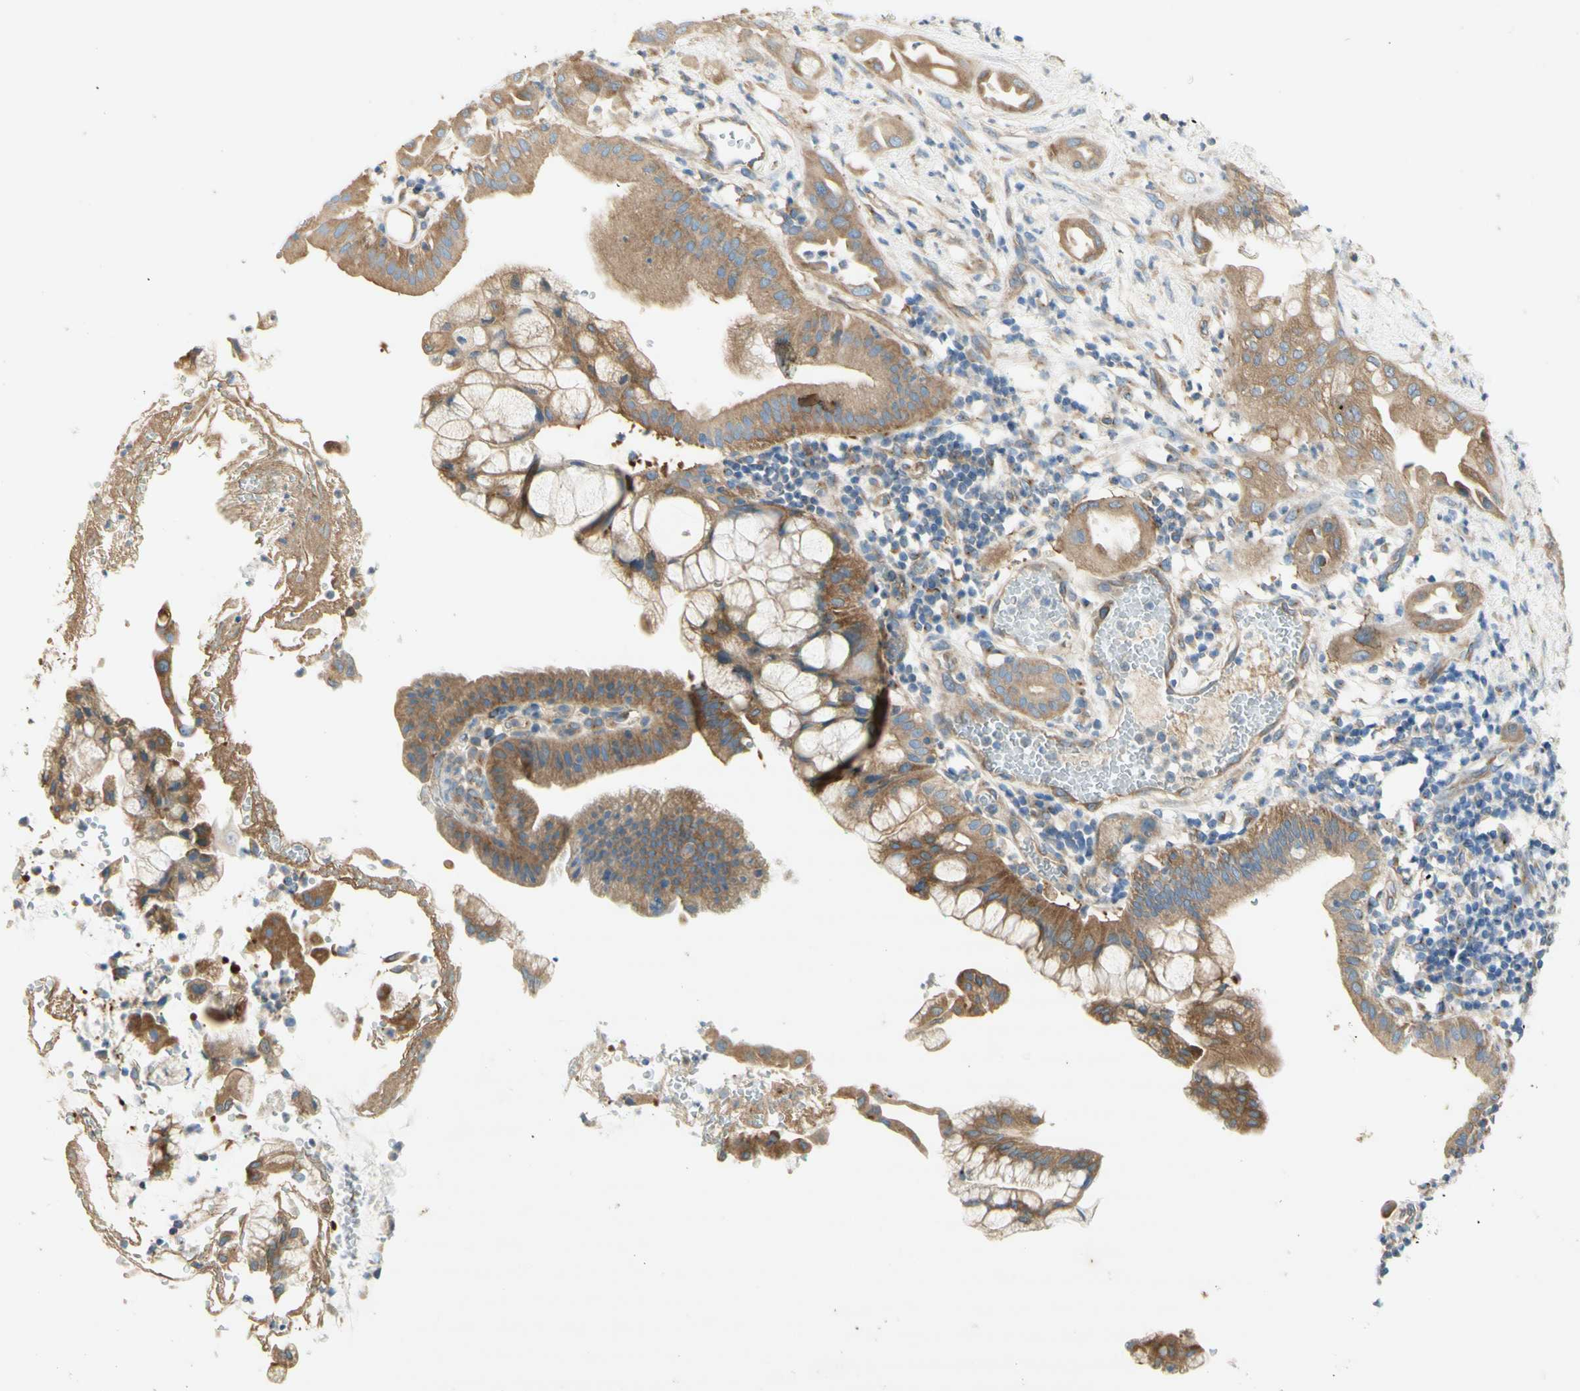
{"staining": {"intensity": "moderate", "quantity": "25%-75%", "location": "cytoplasmic/membranous"}, "tissue": "pancreatic cancer", "cell_type": "Tumor cells", "image_type": "cancer", "snomed": [{"axis": "morphology", "description": "Adenocarcinoma, NOS"}, {"axis": "morphology", "description": "Adenocarcinoma, metastatic, NOS"}, {"axis": "topography", "description": "Lymph node"}, {"axis": "topography", "description": "Pancreas"}, {"axis": "topography", "description": "Duodenum"}], "caption": "A micrograph of pancreatic cancer (metastatic adenocarcinoma) stained for a protein exhibits moderate cytoplasmic/membranous brown staining in tumor cells. Immunohistochemistry (ihc) stains the protein of interest in brown and the nuclei are stained blue.", "gene": "DYNC1H1", "patient": {"sex": "female", "age": 64}}